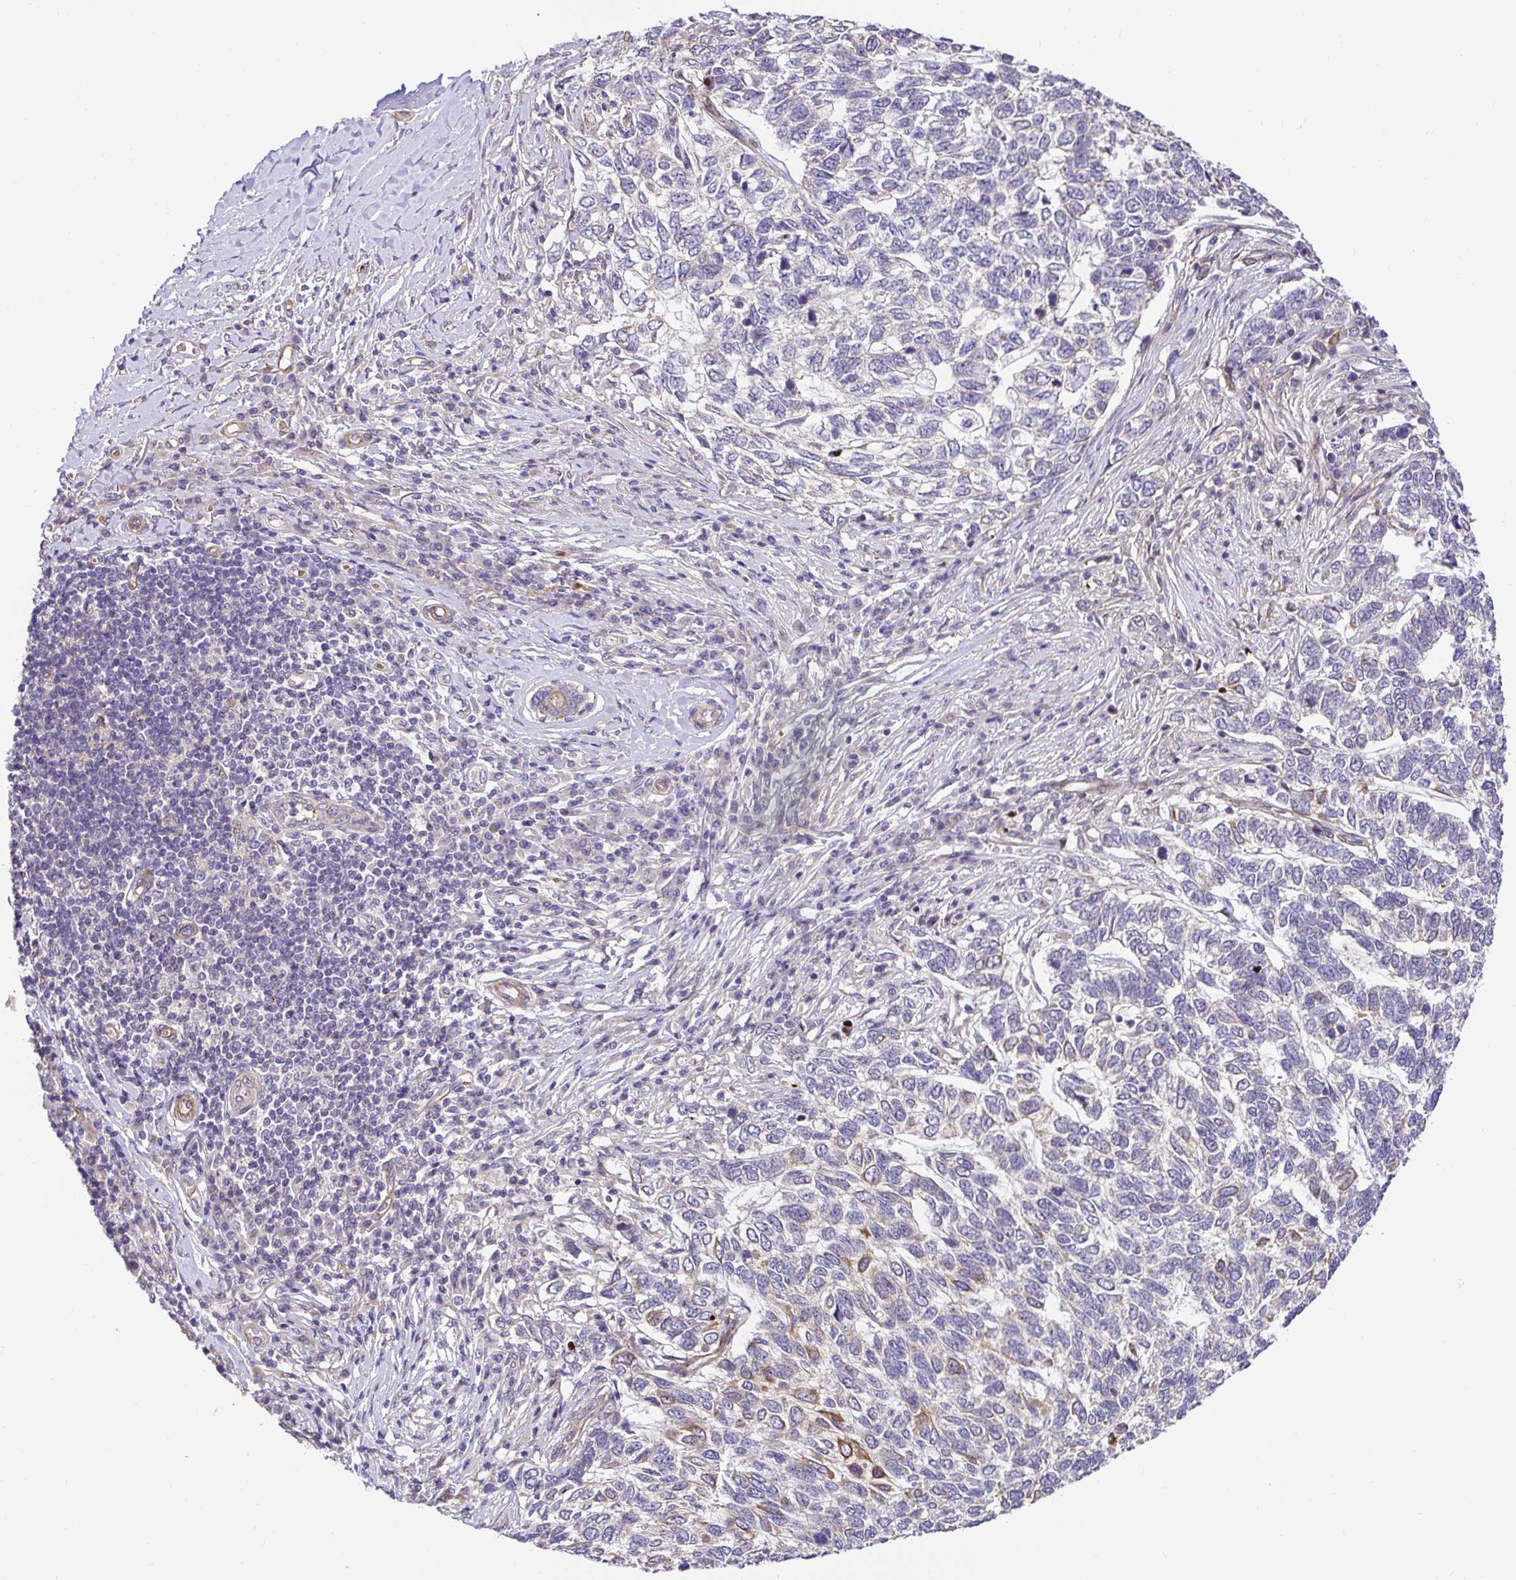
{"staining": {"intensity": "moderate", "quantity": "<25%", "location": "cytoplasmic/membranous"}, "tissue": "skin cancer", "cell_type": "Tumor cells", "image_type": "cancer", "snomed": [{"axis": "morphology", "description": "Basal cell carcinoma"}, {"axis": "topography", "description": "Skin"}], "caption": "A low amount of moderate cytoplasmic/membranous positivity is appreciated in about <25% of tumor cells in skin cancer tissue.", "gene": "TRIM55", "patient": {"sex": "female", "age": 65}}